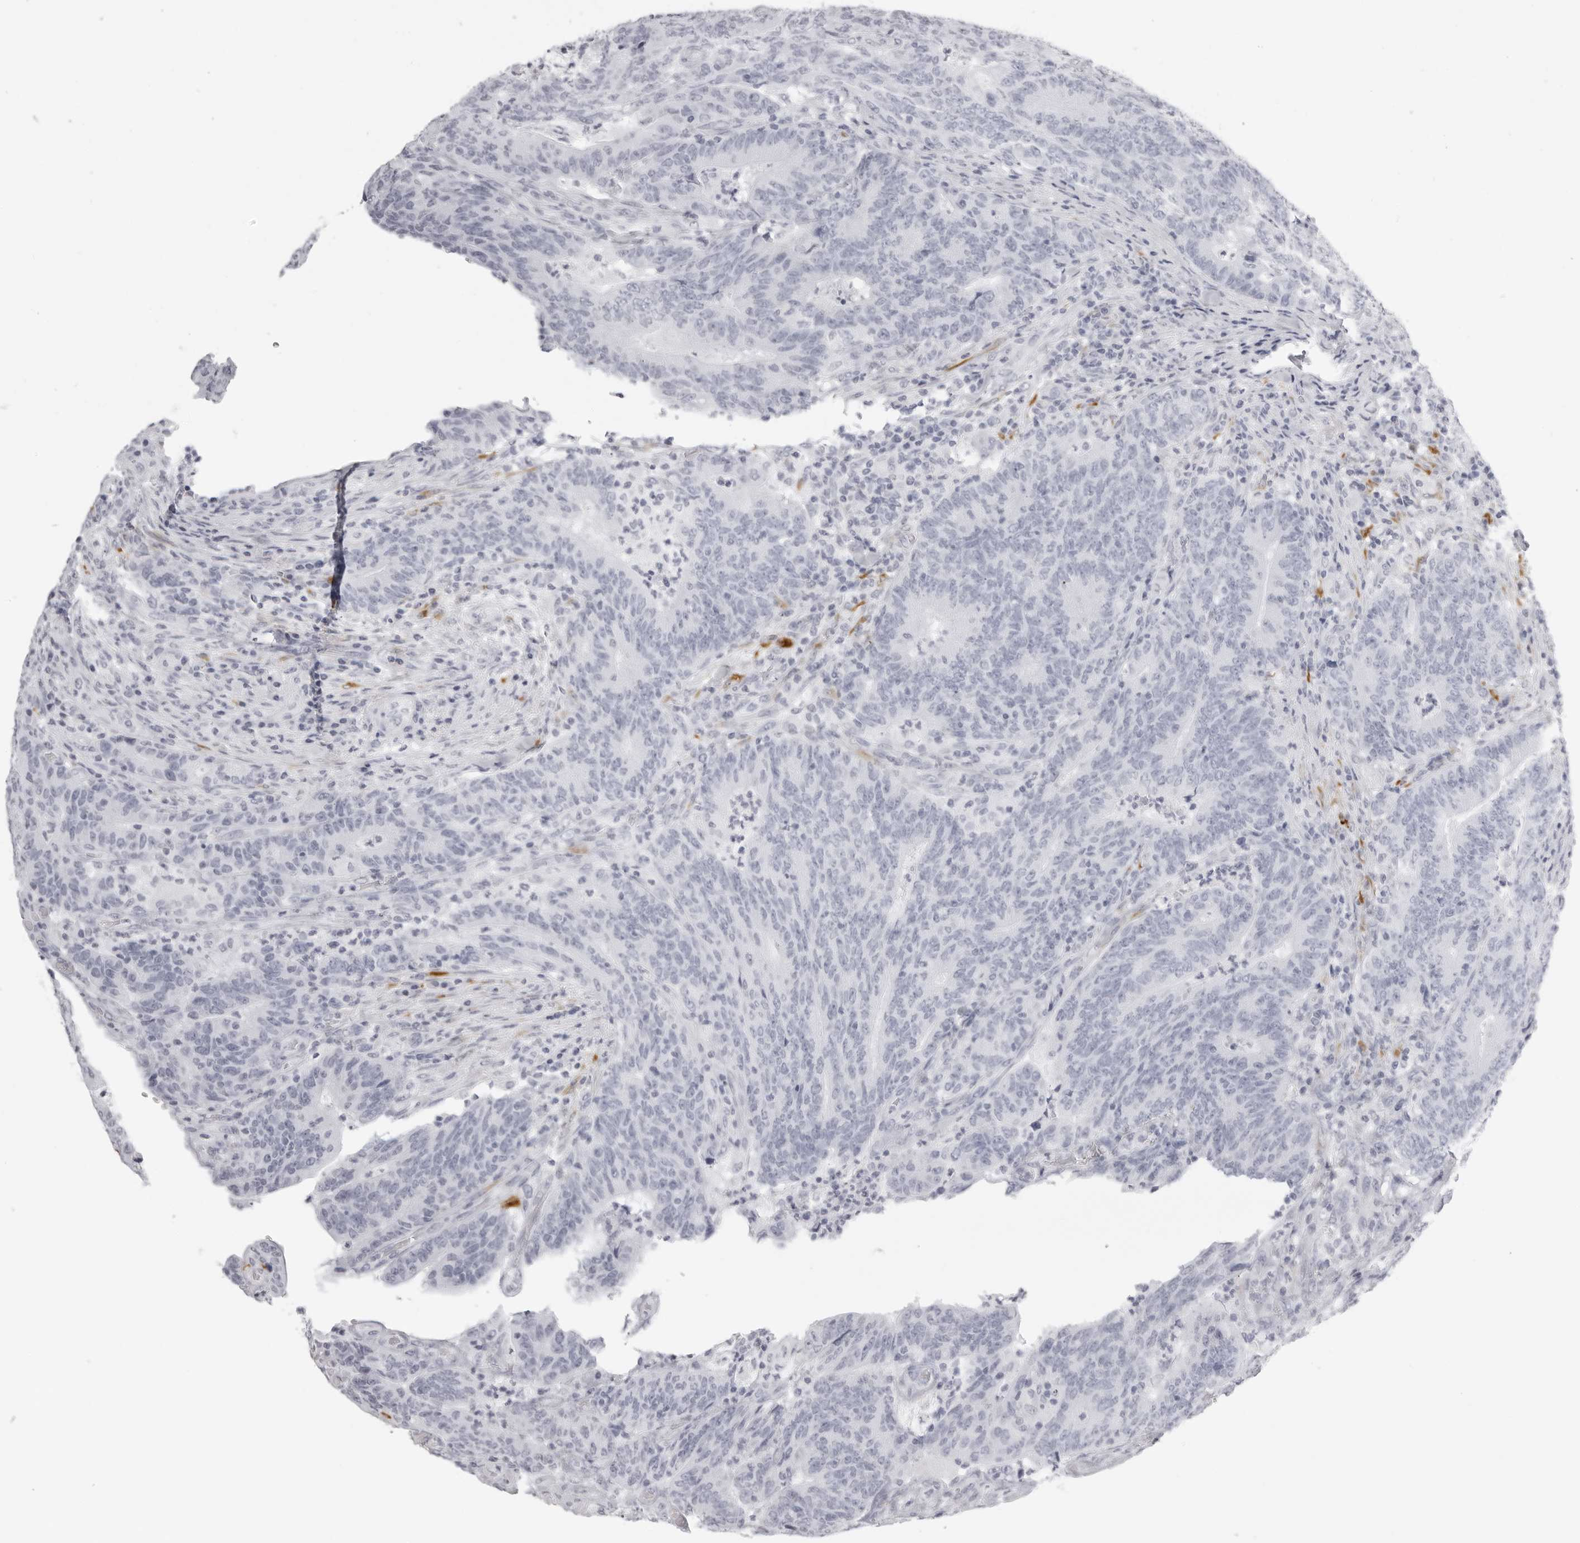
{"staining": {"intensity": "negative", "quantity": "none", "location": "none"}, "tissue": "colorectal cancer", "cell_type": "Tumor cells", "image_type": "cancer", "snomed": [{"axis": "morphology", "description": "Normal tissue, NOS"}, {"axis": "morphology", "description": "Adenocarcinoma, NOS"}, {"axis": "topography", "description": "Colon"}], "caption": "Human adenocarcinoma (colorectal) stained for a protein using immunohistochemistry displays no staining in tumor cells.", "gene": "CST1", "patient": {"sex": "female", "age": 75}}